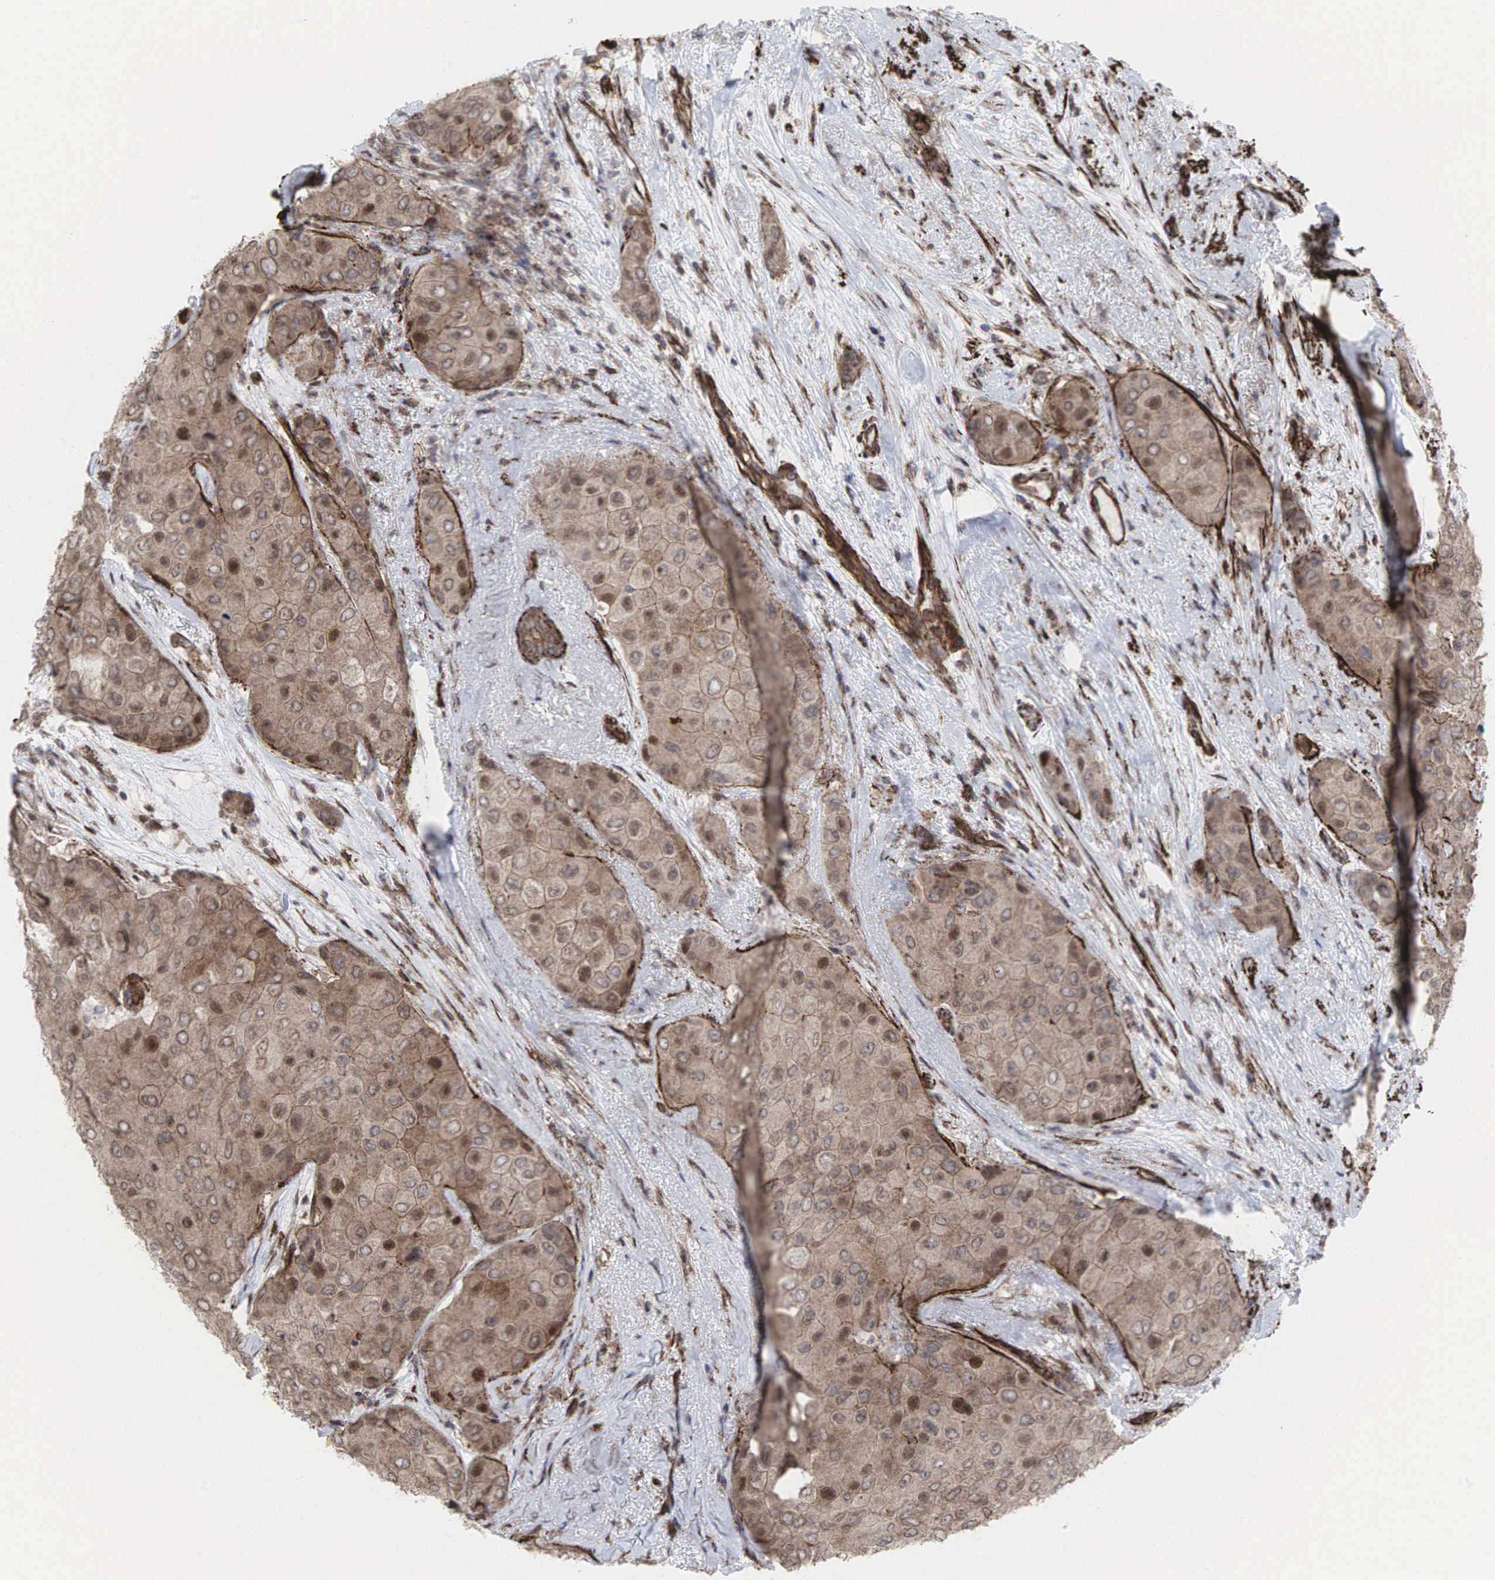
{"staining": {"intensity": "weak", "quantity": ">75%", "location": "cytoplasmic/membranous"}, "tissue": "breast cancer", "cell_type": "Tumor cells", "image_type": "cancer", "snomed": [{"axis": "morphology", "description": "Duct carcinoma"}, {"axis": "topography", "description": "Breast"}], "caption": "The photomicrograph displays staining of breast infiltrating ductal carcinoma, revealing weak cytoplasmic/membranous protein staining (brown color) within tumor cells.", "gene": "GPRASP1", "patient": {"sex": "female", "age": 68}}